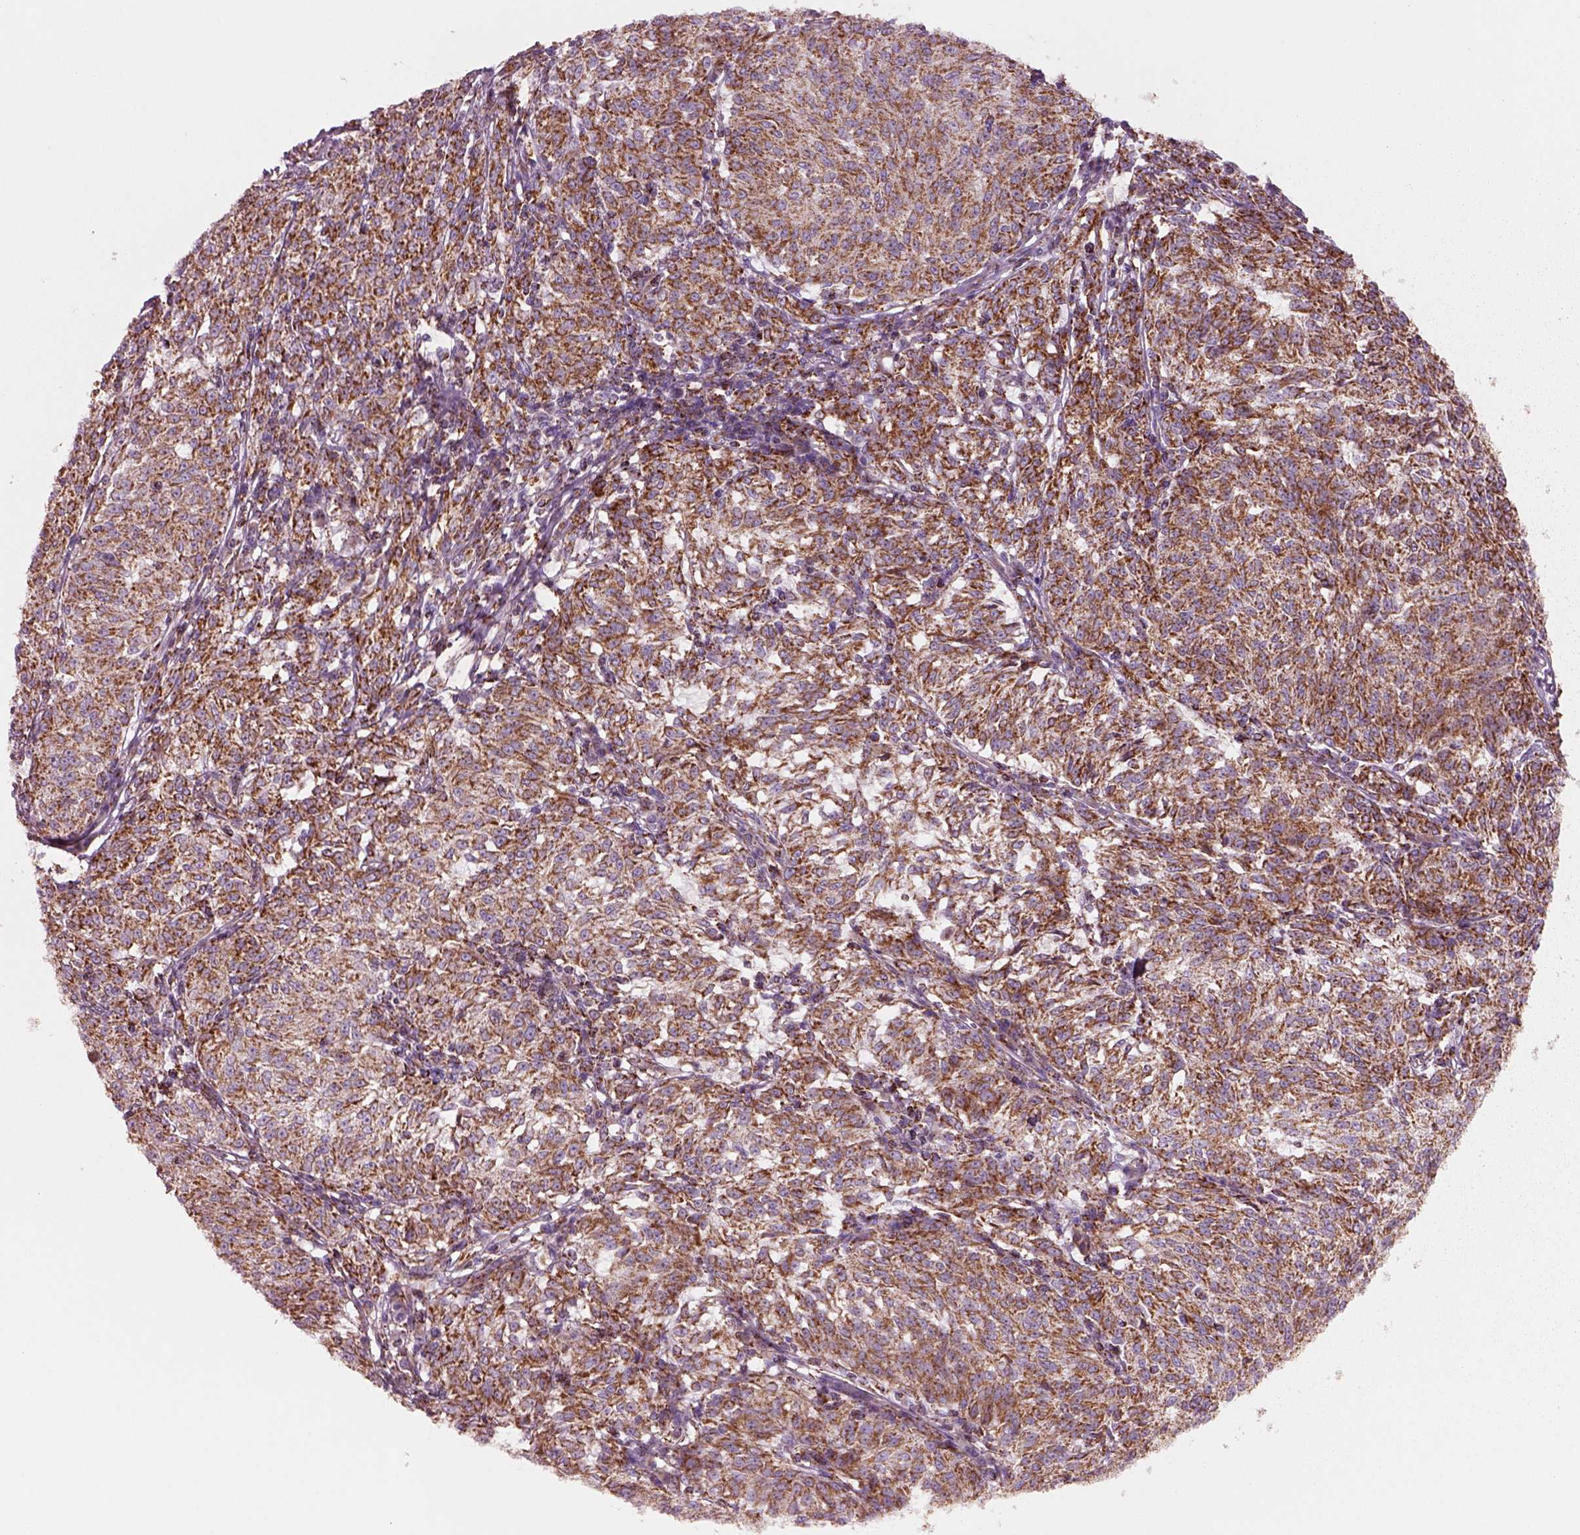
{"staining": {"intensity": "moderate", "quantity": ">75%", "location": "cytoplasmic/membranous"}, "tissue": "melanoma", "cell_type": "Tumor cells", "image_type": "cancer", "snomed": [{"axis": "morphology", "description": "Malignant melanoma, NOS"}, {"axis": "topography", "description": "Skin"}], "caption": "Immunohistochemical staining of human malignant melanoma shows medium levels of moderate cytoplasmic/membranous protein expression in approximately >75% of tumor cells.", "gene": "SLC25A24", "patient": {"sex": "female", "age": 72}}